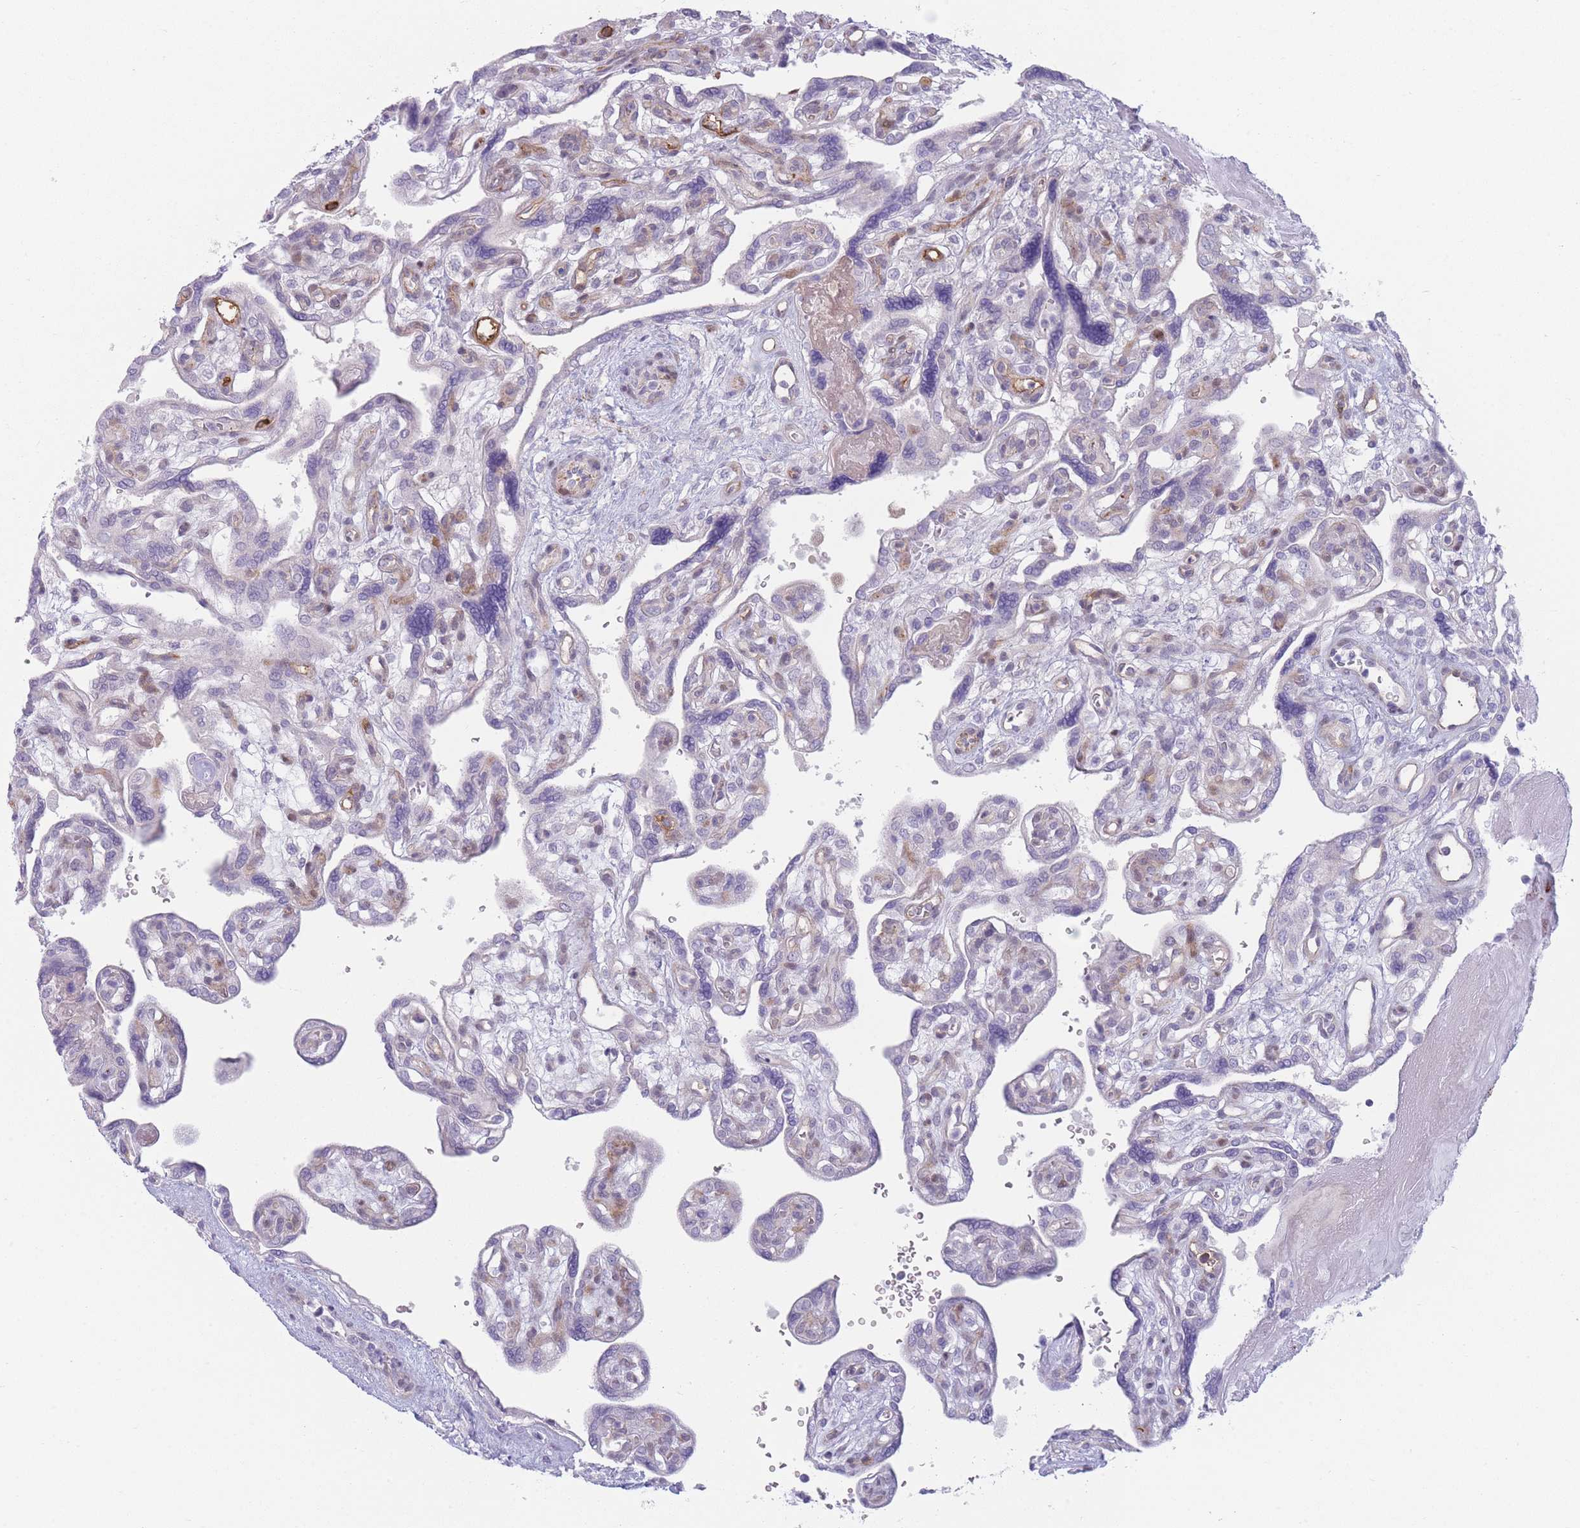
{"staining": {"intensity": "negative", "quantity": "none", "location": "none"}, "tissue": "placenta", "cell_type": "Trophoblastic cells", "image_type": "normal", "snomed": [{"axis": "morphology", "description": "Normal tissue, NOS"}, {"axis": "topography", "description": "Placenta"}], "caption": "The image displays no significant expression in trophoblastic cells of placenta.", "gene": "IFNA10", "patient": {"sex": "female", "age": 39}}